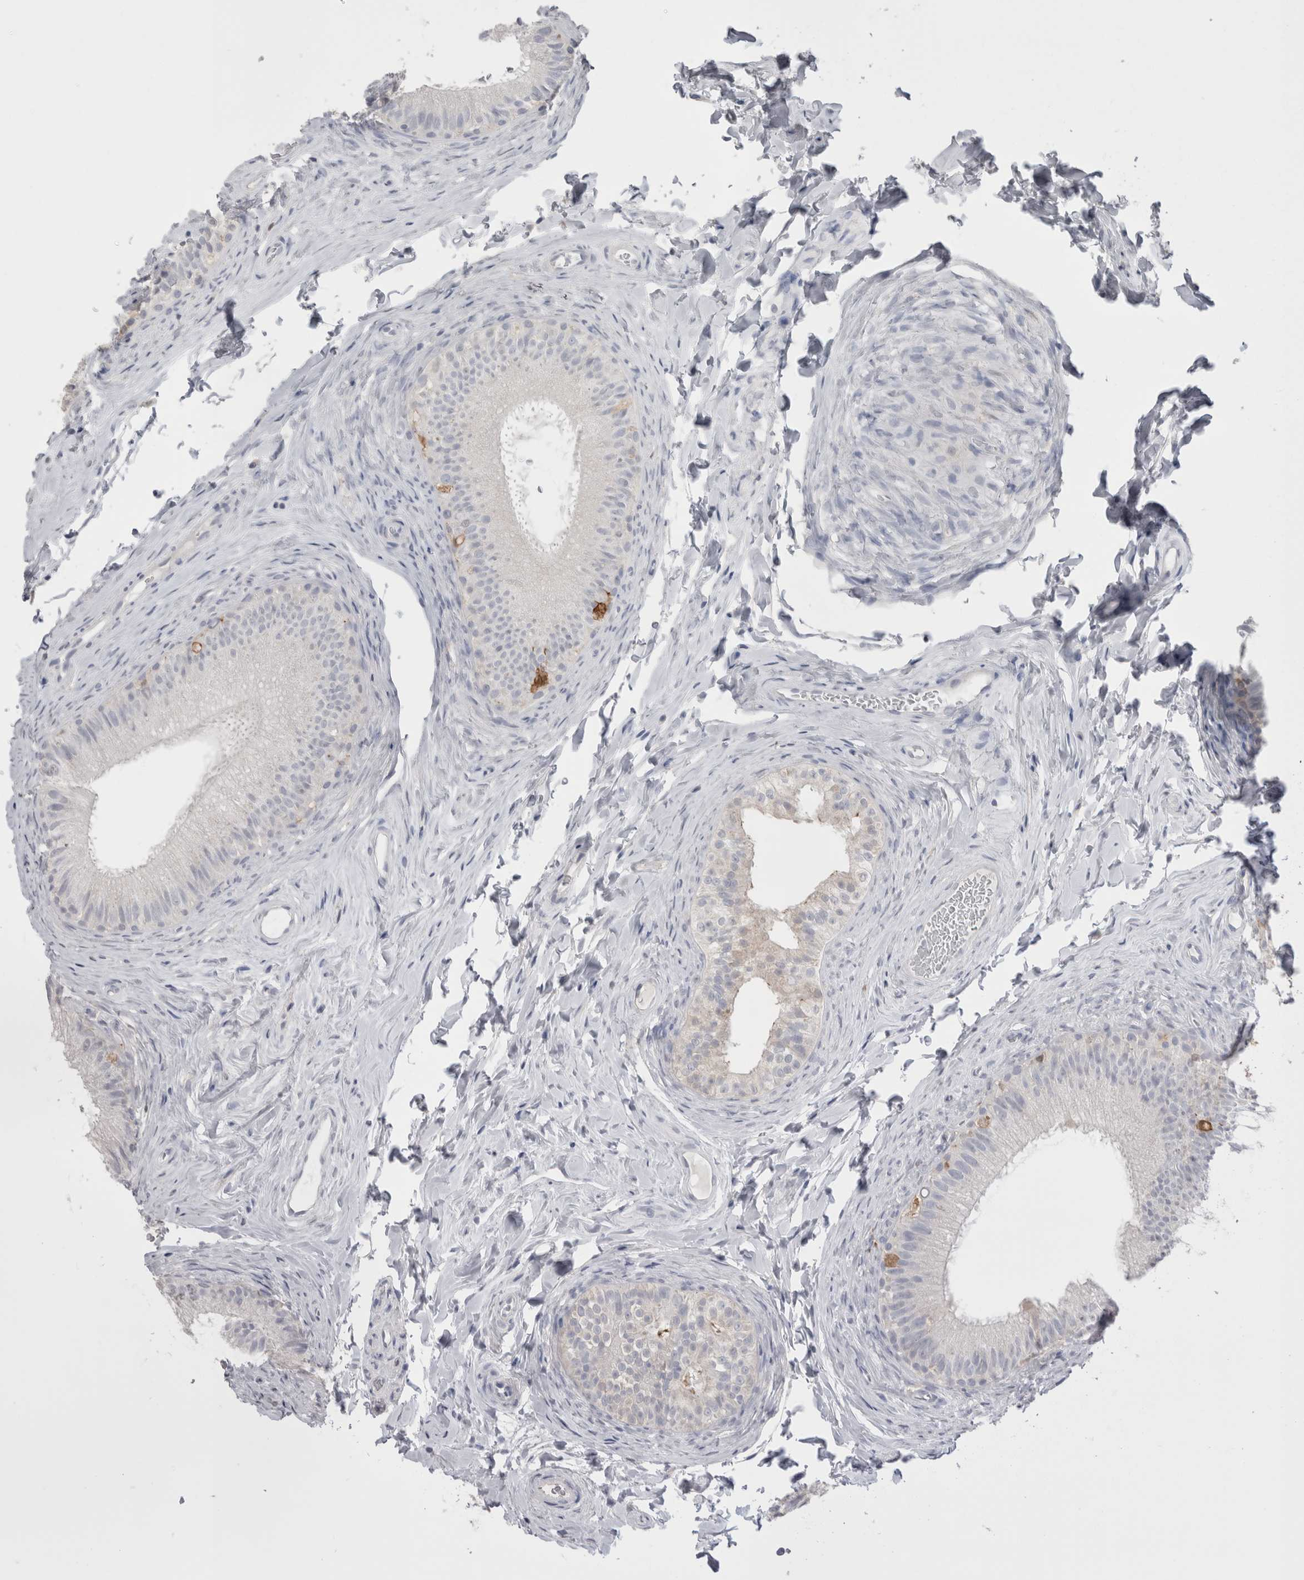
{"staining": {"intensity": "negative", "quantity": "none", "location": "none"}, "tissue": "epididymis", "cell_type": "Glandular cells", "image_type": "normal", "snomed": [{"axis": "morphology", "description": "Normal tissue, NOS"}, {"axis": "topography", "description": "Epididymis"}], "caption": "DAB immunohistochemical staining of normal epididymis reveals no significant positivity in glandular cells. The staining is performed using DAB brown chromogen with nuclei counter-stained in using hematoxylin.", "gene": "SUCNR1", "patient": {"sex": "male", "age": 49}}